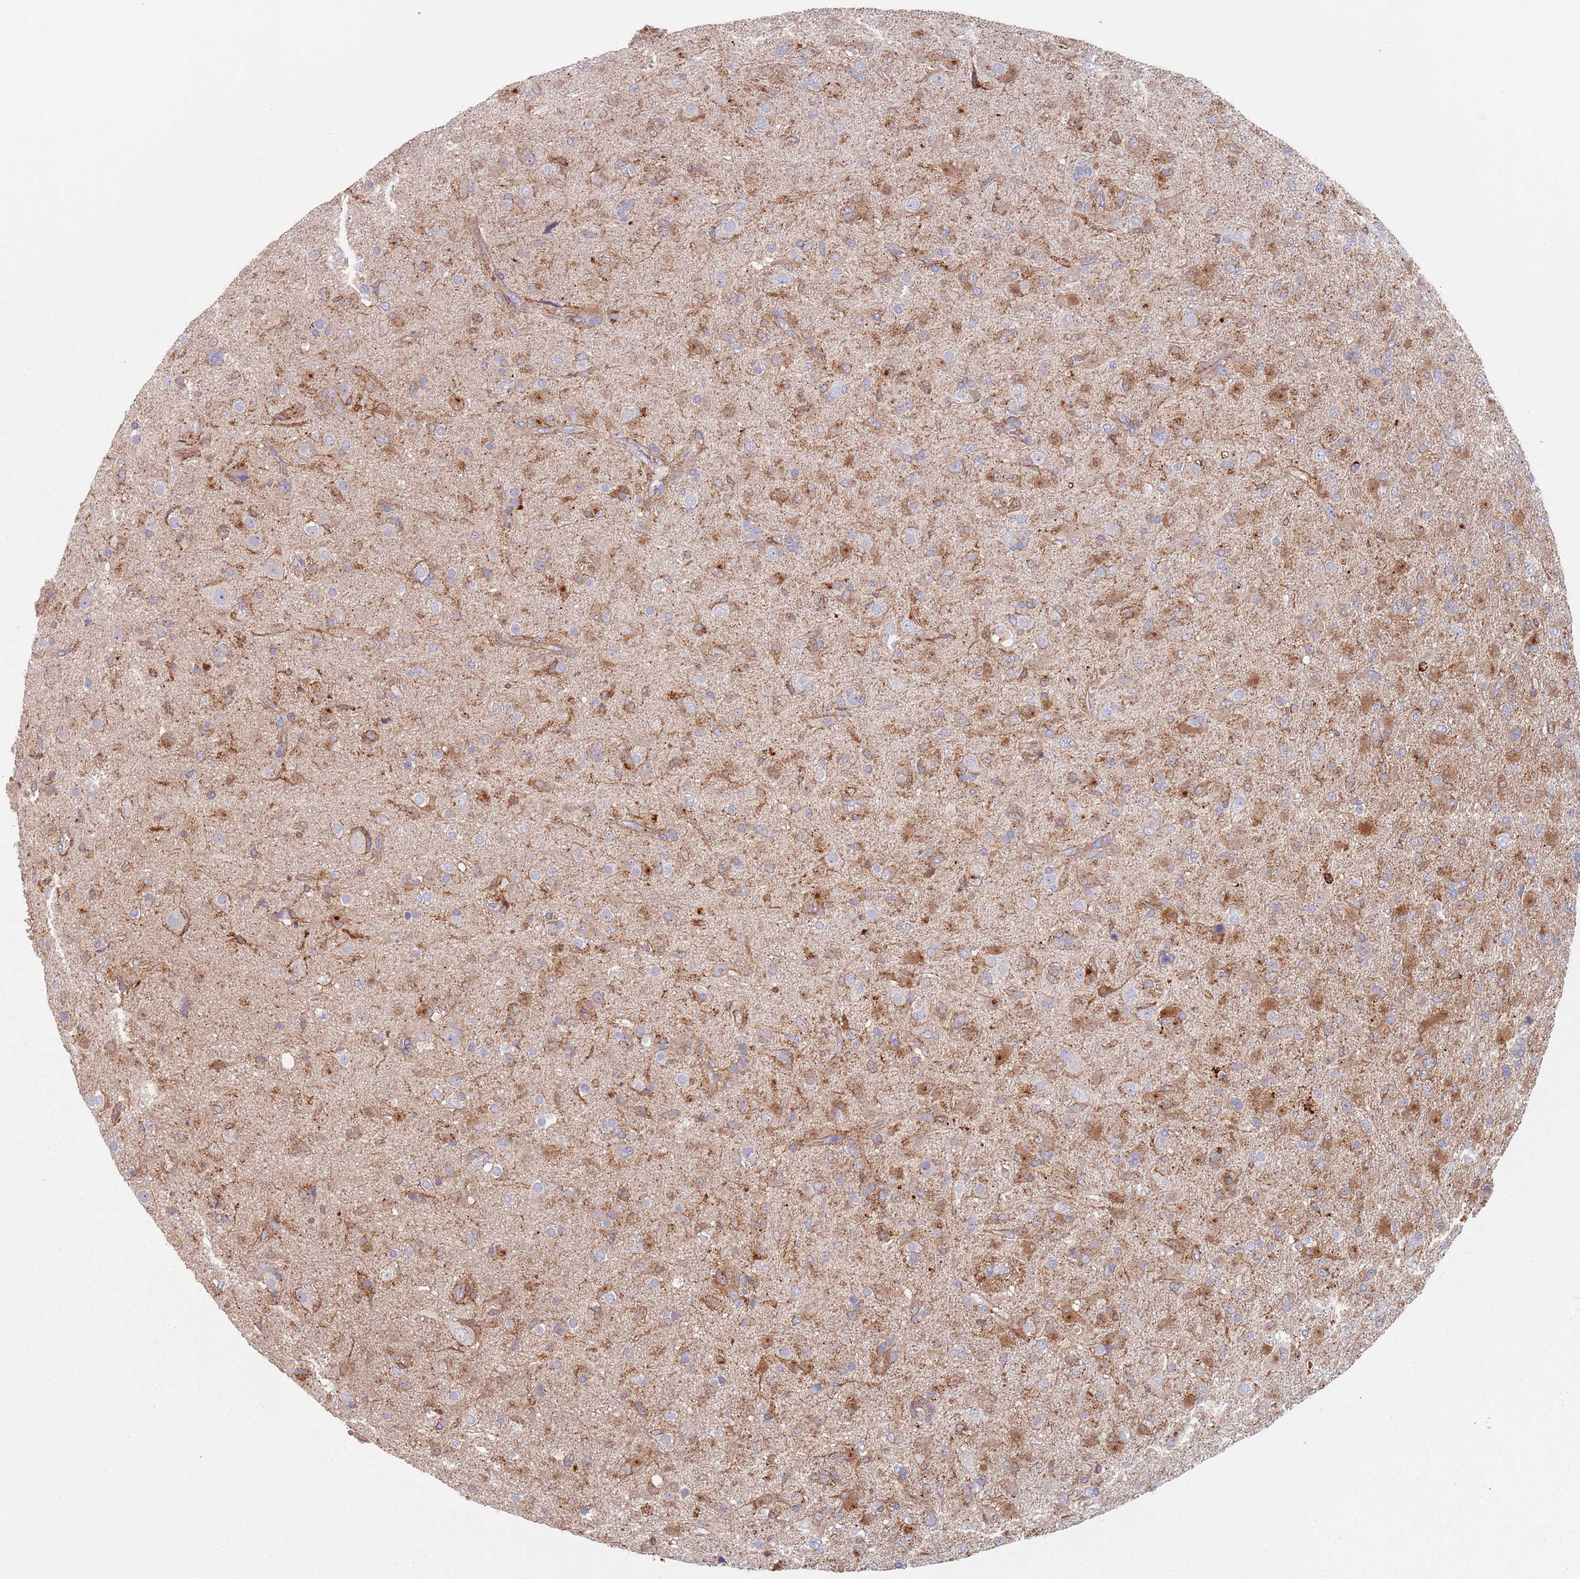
{"staining": {"intensity": "moderate", "quantity": "25%-75%", "location": "cytoplasmic/membranous"}, "tissue": "glioma", "cell_type": "Tumor cells", "image_type": "cancer", "snomed": [{"axis": "morphology", "description": "Glioma, malignant, Low grade"}, {"axis": "topography", "description": "Brain"}], "caption": "Immunohistochemistry (IHC) (DAB) staining of low-grade glioma (malignant) demonstrates moderate cytoplasmic/membranous protein staining in about 25%-75% of tumor cells. The staining was performed using DAB (3,3'-diaminobenzidine) to visualize the protein expression in brown, while the nuclei were stained in blue with hematoxylin (Magnification: 20x).", "gene": "APPL2", "patient": {"sex": "male", "age": 65}}